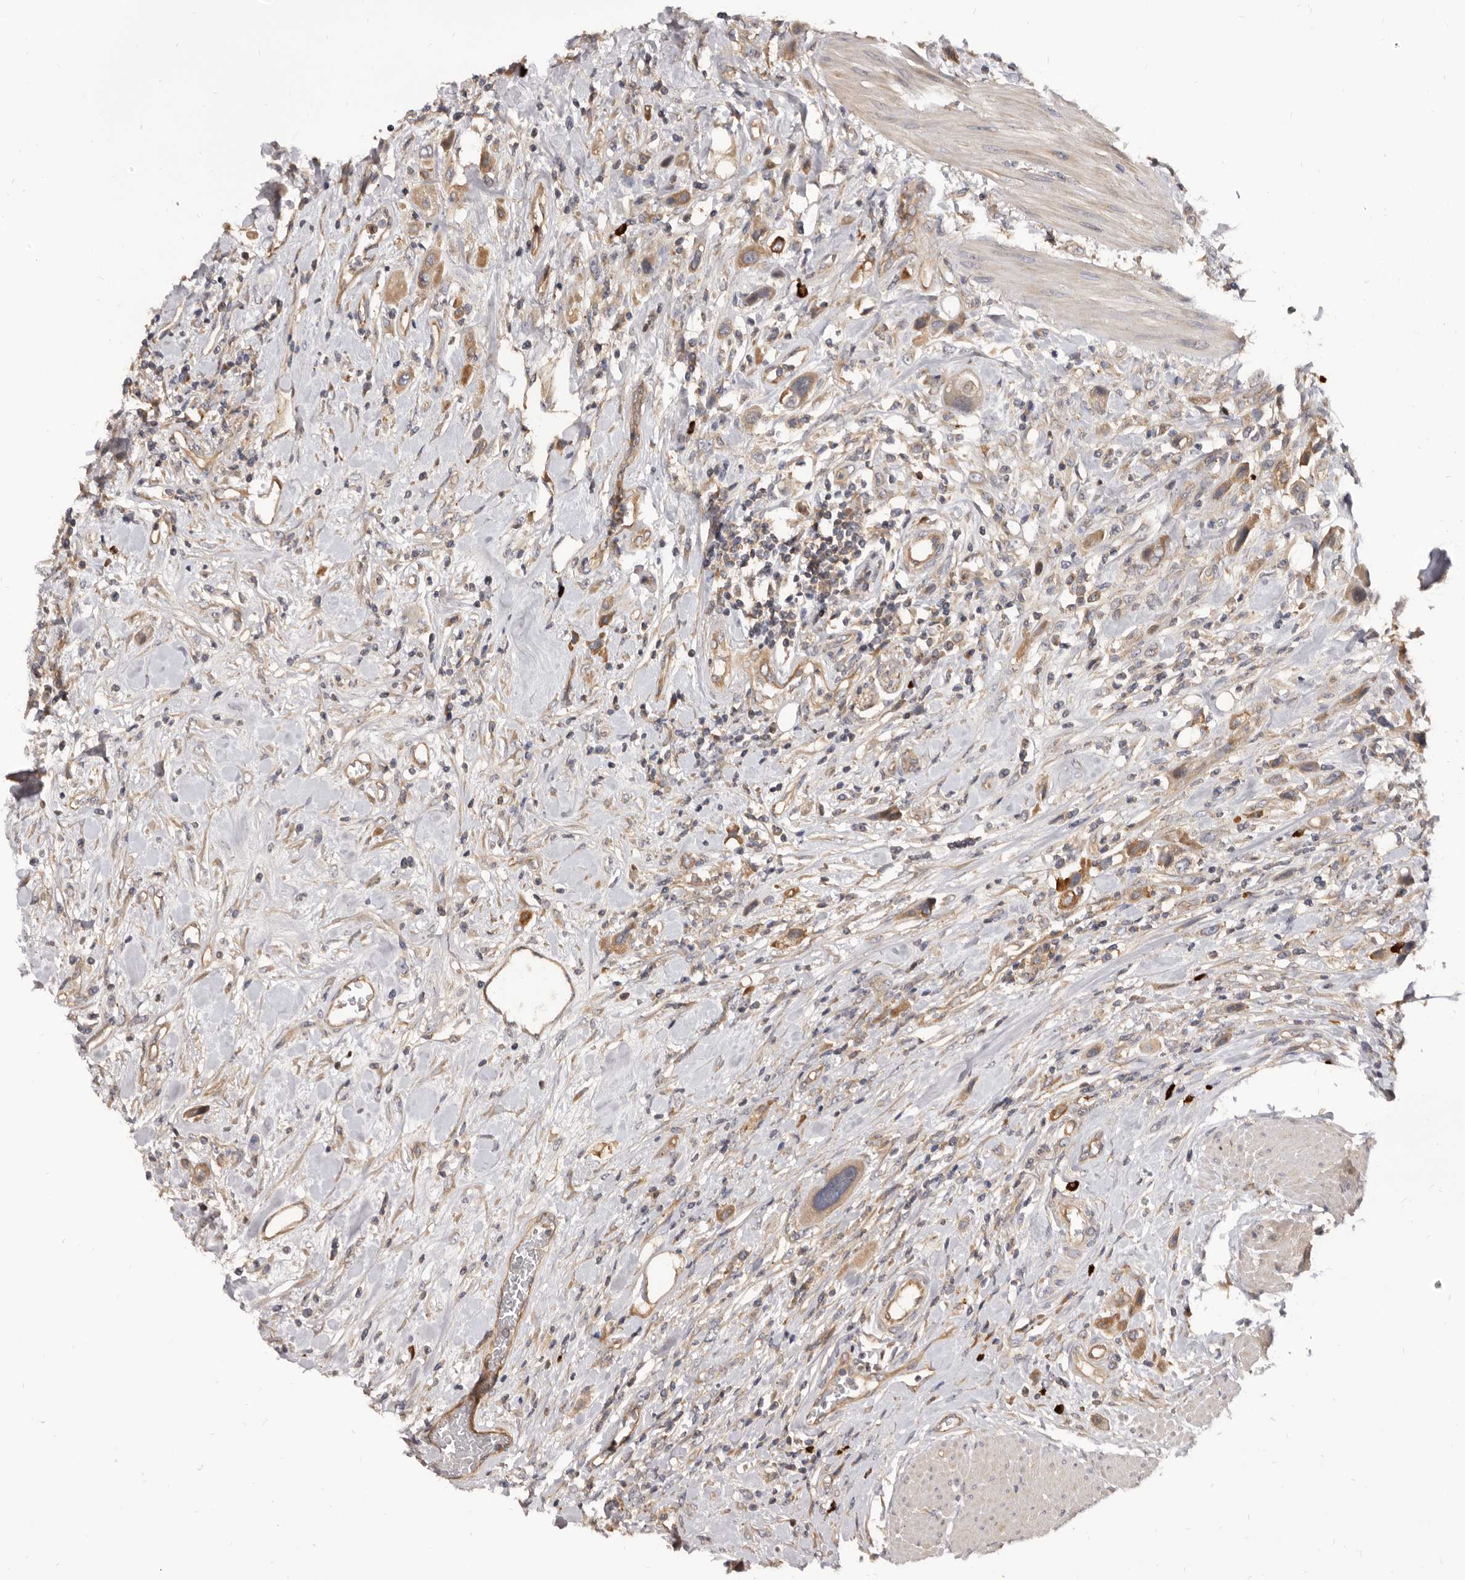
{"staining": {"intensity": "moderate", "quantity": ">75%", "location": "cytoplasmic/membranous"}, "tissue": "urothelial cancer", "cell_type": "Tumor cells", "image_type": "cancer", "snomed": [{"axis": "morphology", "description": "Urothelial carcinoma, High grade"}, {"axis": "topography", "description": "Urinary bladder"}], "caption": "A medium amount of moderate cytoplasmic/membranous staining is seen in about >75% of tumor cells in urothelial cancer tissue.", "gene": "ADAMTS20", "patient": {"sex": "male", "age": 50}}